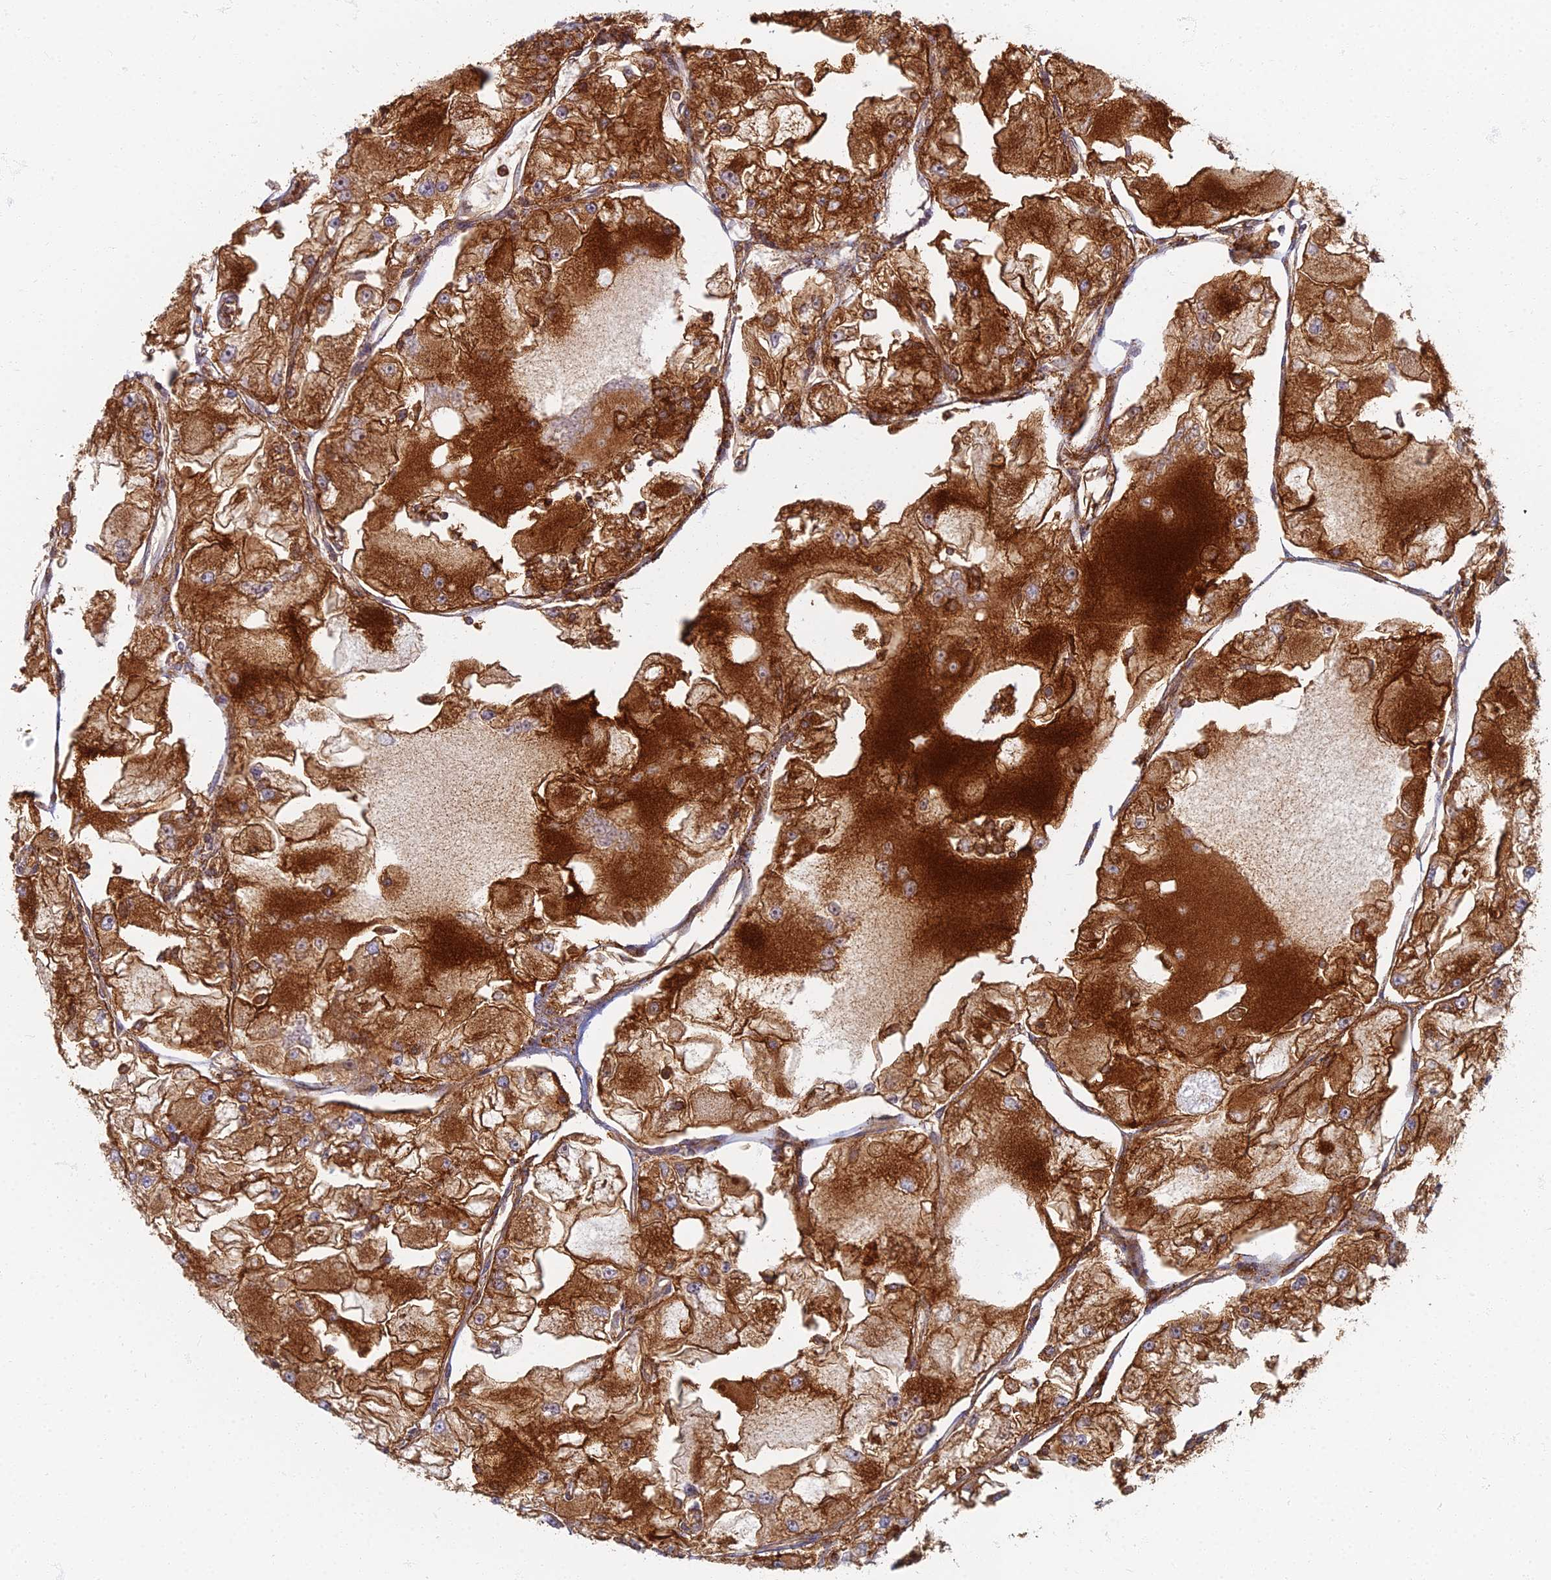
{"staining": {"intensity": "strong", "quantity": ">75%", "location": "cytoplasmic/membranous"}, "tissue": "renal cancer", "cell_type": "Tumor cells", "image_type": "cancer", "snomed": [{"axis": "morphology", "description": "Adenocarcinoma, NOS"}, {"axis": "topography", "description": "Kidney"}], "caption": "The immunohistochemical stain highlights strong cytoplasmic/membranous positivity in tumor cells of renal cancer (adenocarcinoma) tissue.", "gene": "CHMP4B", "patient": {"sex": "female", "age": 72}}